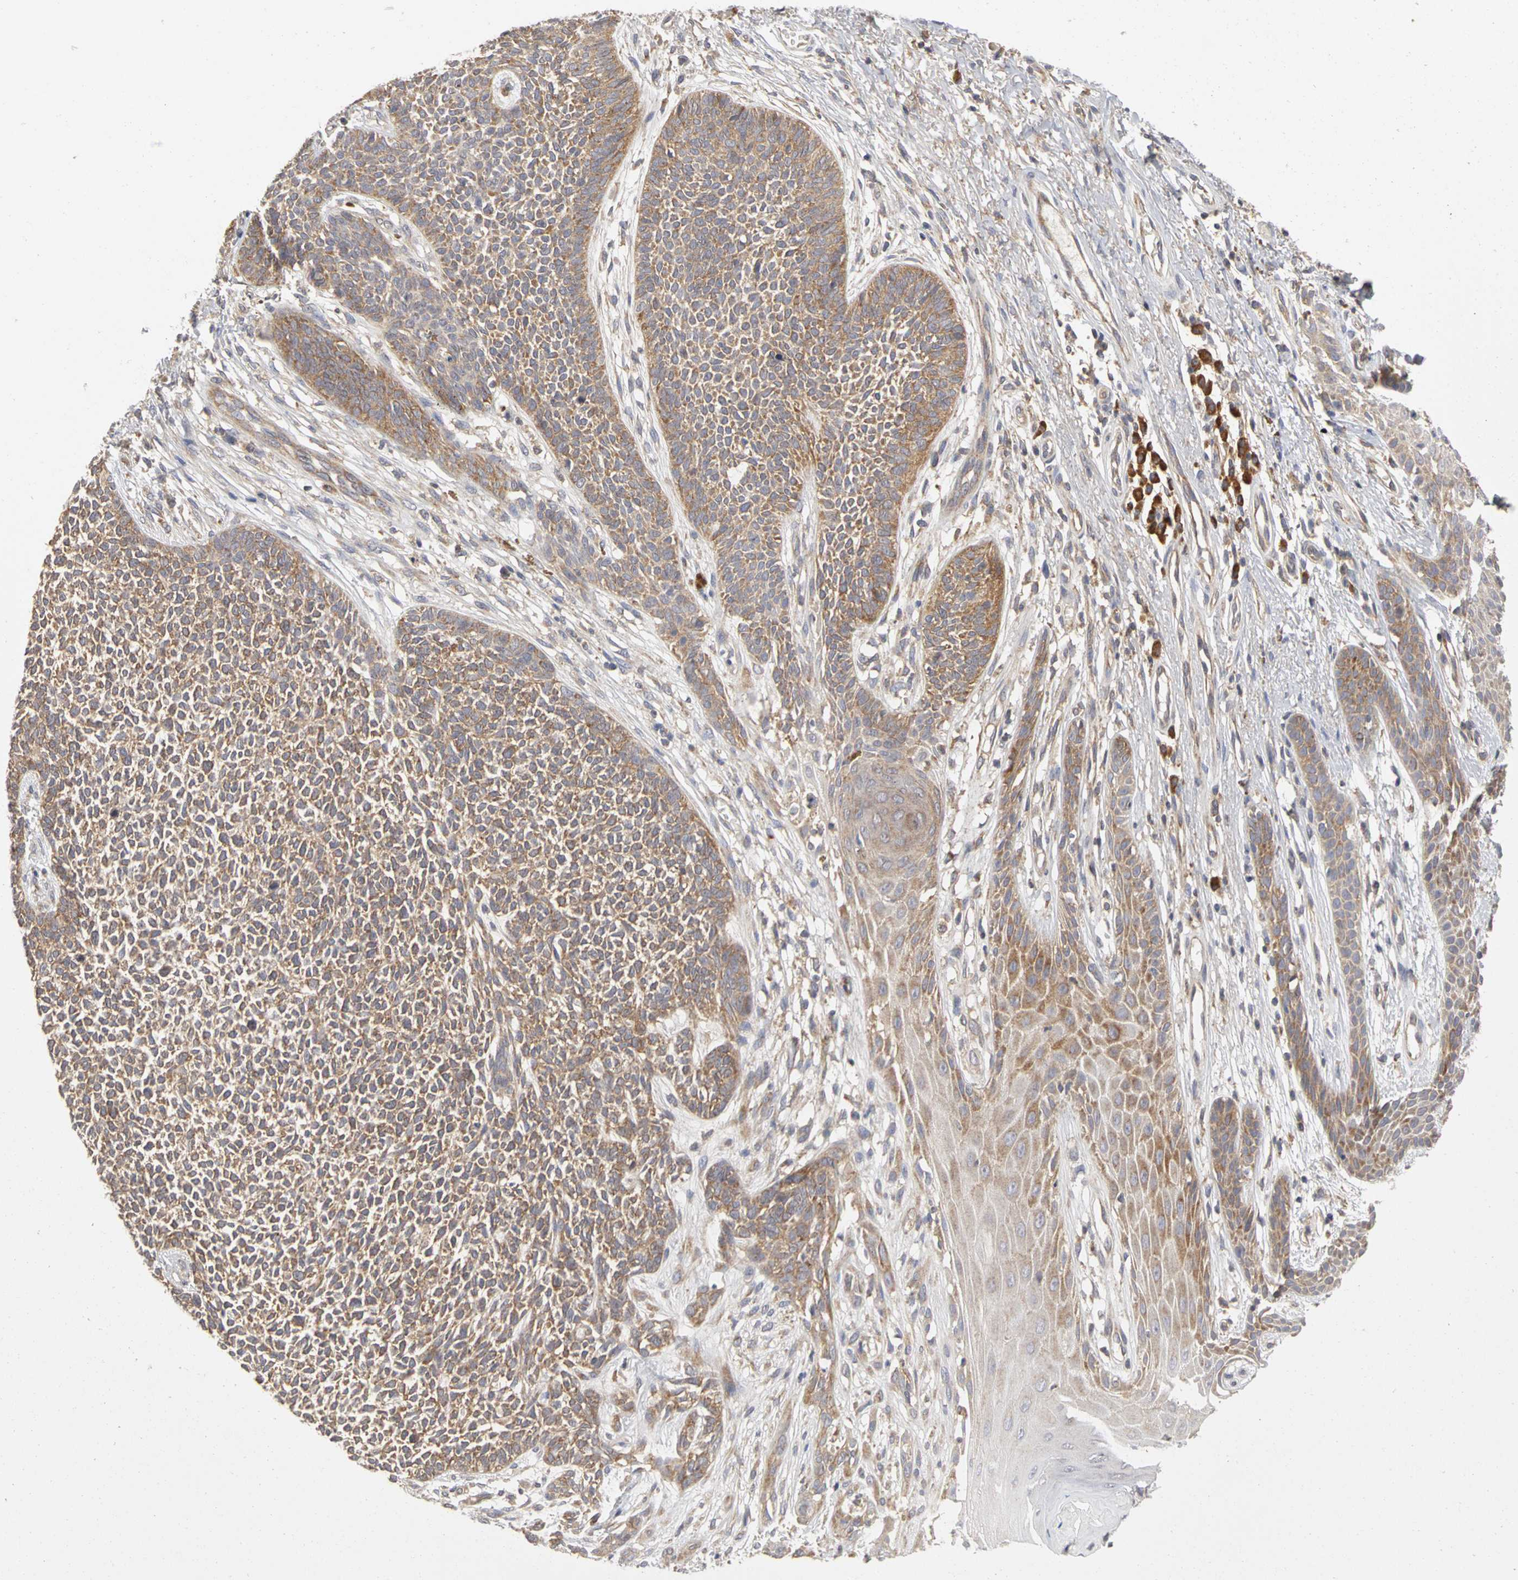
{"staining": {"intensity": "moderate", "quantity": ">75%", "location": "cytoplasmic/membranous"}, "tissue": "skin cancer", "cell_type": "Tumor cells", "image_type": "cancer", "snomed": [{"axis": "morphology", "description": "Basal cell carcinoma"}, {"axis": "topography", "description": "Skin"}], "caption": "Immunohistochemical staining of skin basal cell carcinoma reveals medium levels of moderate cytoplasmic/membranous protein staining in about >75% of tumor cells.", "gene": "IRAK1", "patient": {"sex": "female", "age": 84}}